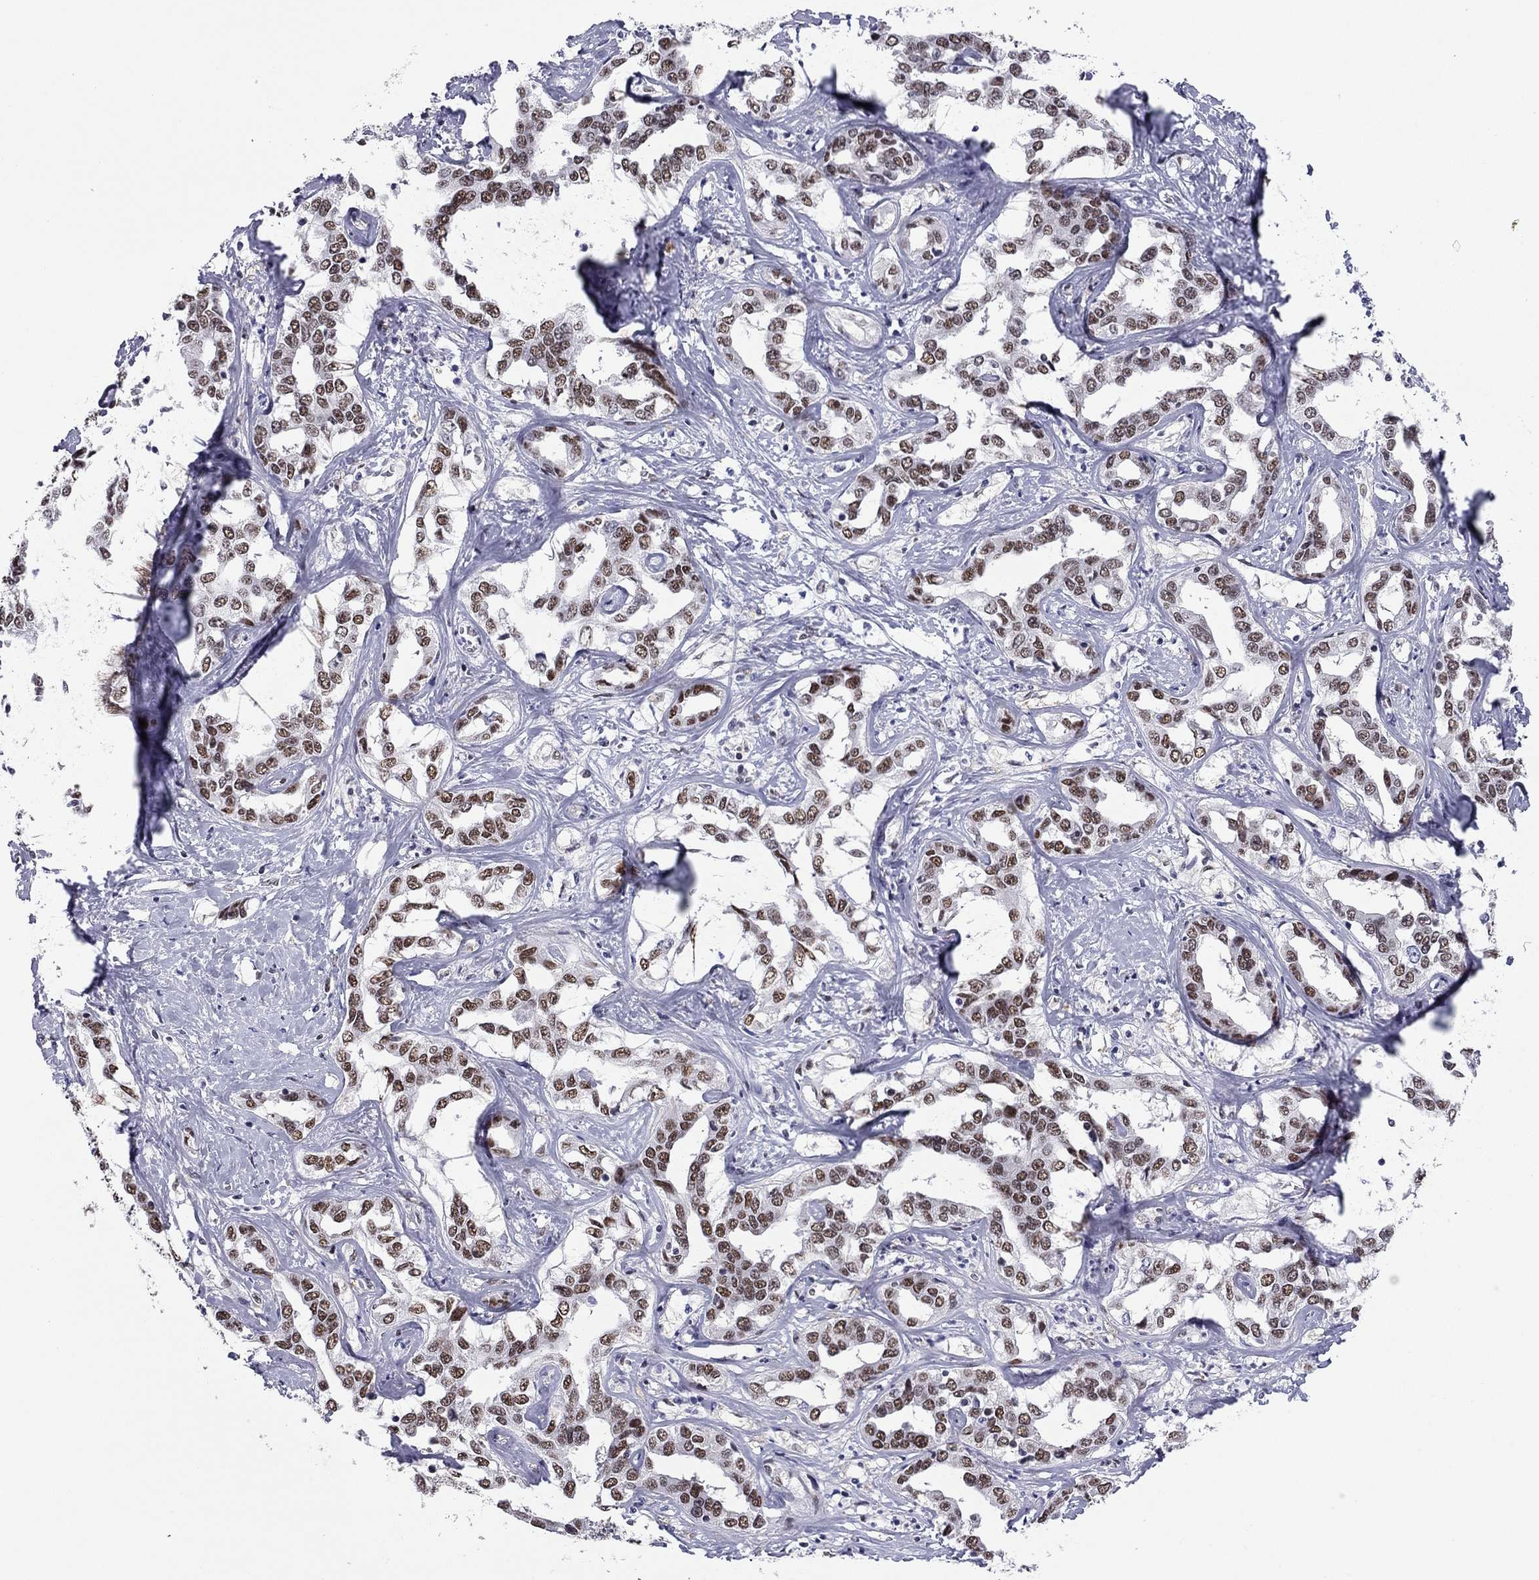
{"staining": {"intensity": "strong", "quantity": ">75%", "location": "nuclear"}, "tissue": "liver cancer", "cell_type": "Tumor cells", "image_type": "cancer", "snomed": [{"axis": "morphology", "description": "Cholangiocarcinoma"}, {"axis": "topography", "description": "Liver"}], "caption": "Cholangiocarcinoma (liver) was stained to show a protein in brown. There is high levels of strong nuclear positivity in approximately >75% of tumor cells. Nuclei are stained in blue.", "gene": "DOT1L", "patient": {"sex": "male", "age": 59}}